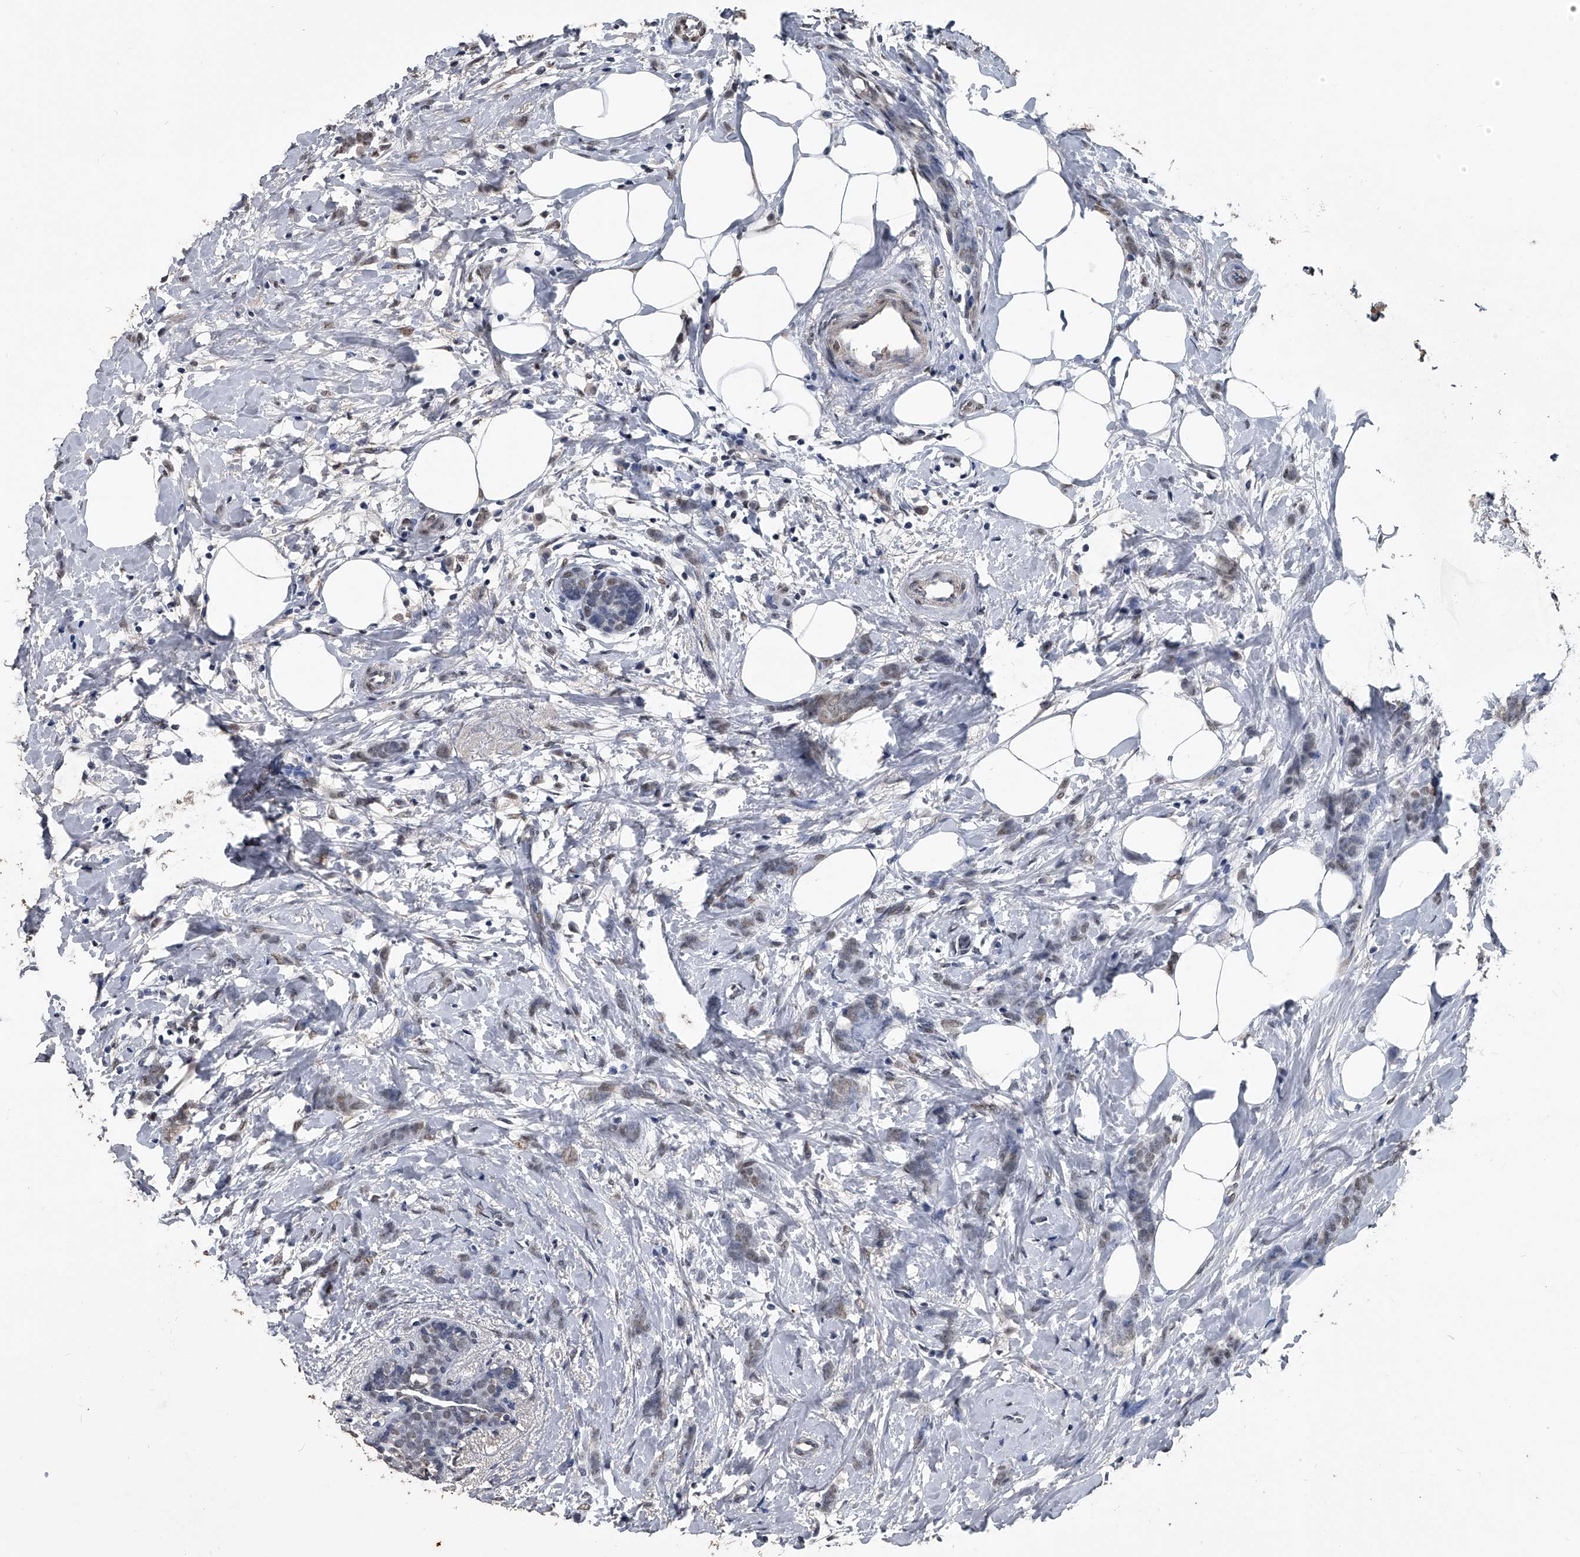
{"staining": {"intensity": "weak", "quantity": "25%-75%", "location": "nuclear"}, "tissue": "breast cancer", "cell_type": "Tumor cells", "image_type": "cancer", "snomed": [{"axis": "morphology", "description": "Lobular carcinoma, in situ"}, {"axis": "morphology", "description": "Lobular carcinoma"}, {"axis": "topography", "description": "Breast"}], "caption": "Immunohistochemistry of breast cancer (lobular carcinoma in situ) shows low levels of weak nuclear staining in about 25%-75% of tumor cells.", "gene": "MATR3", "patient": {"sex": "female", "age": 41}}